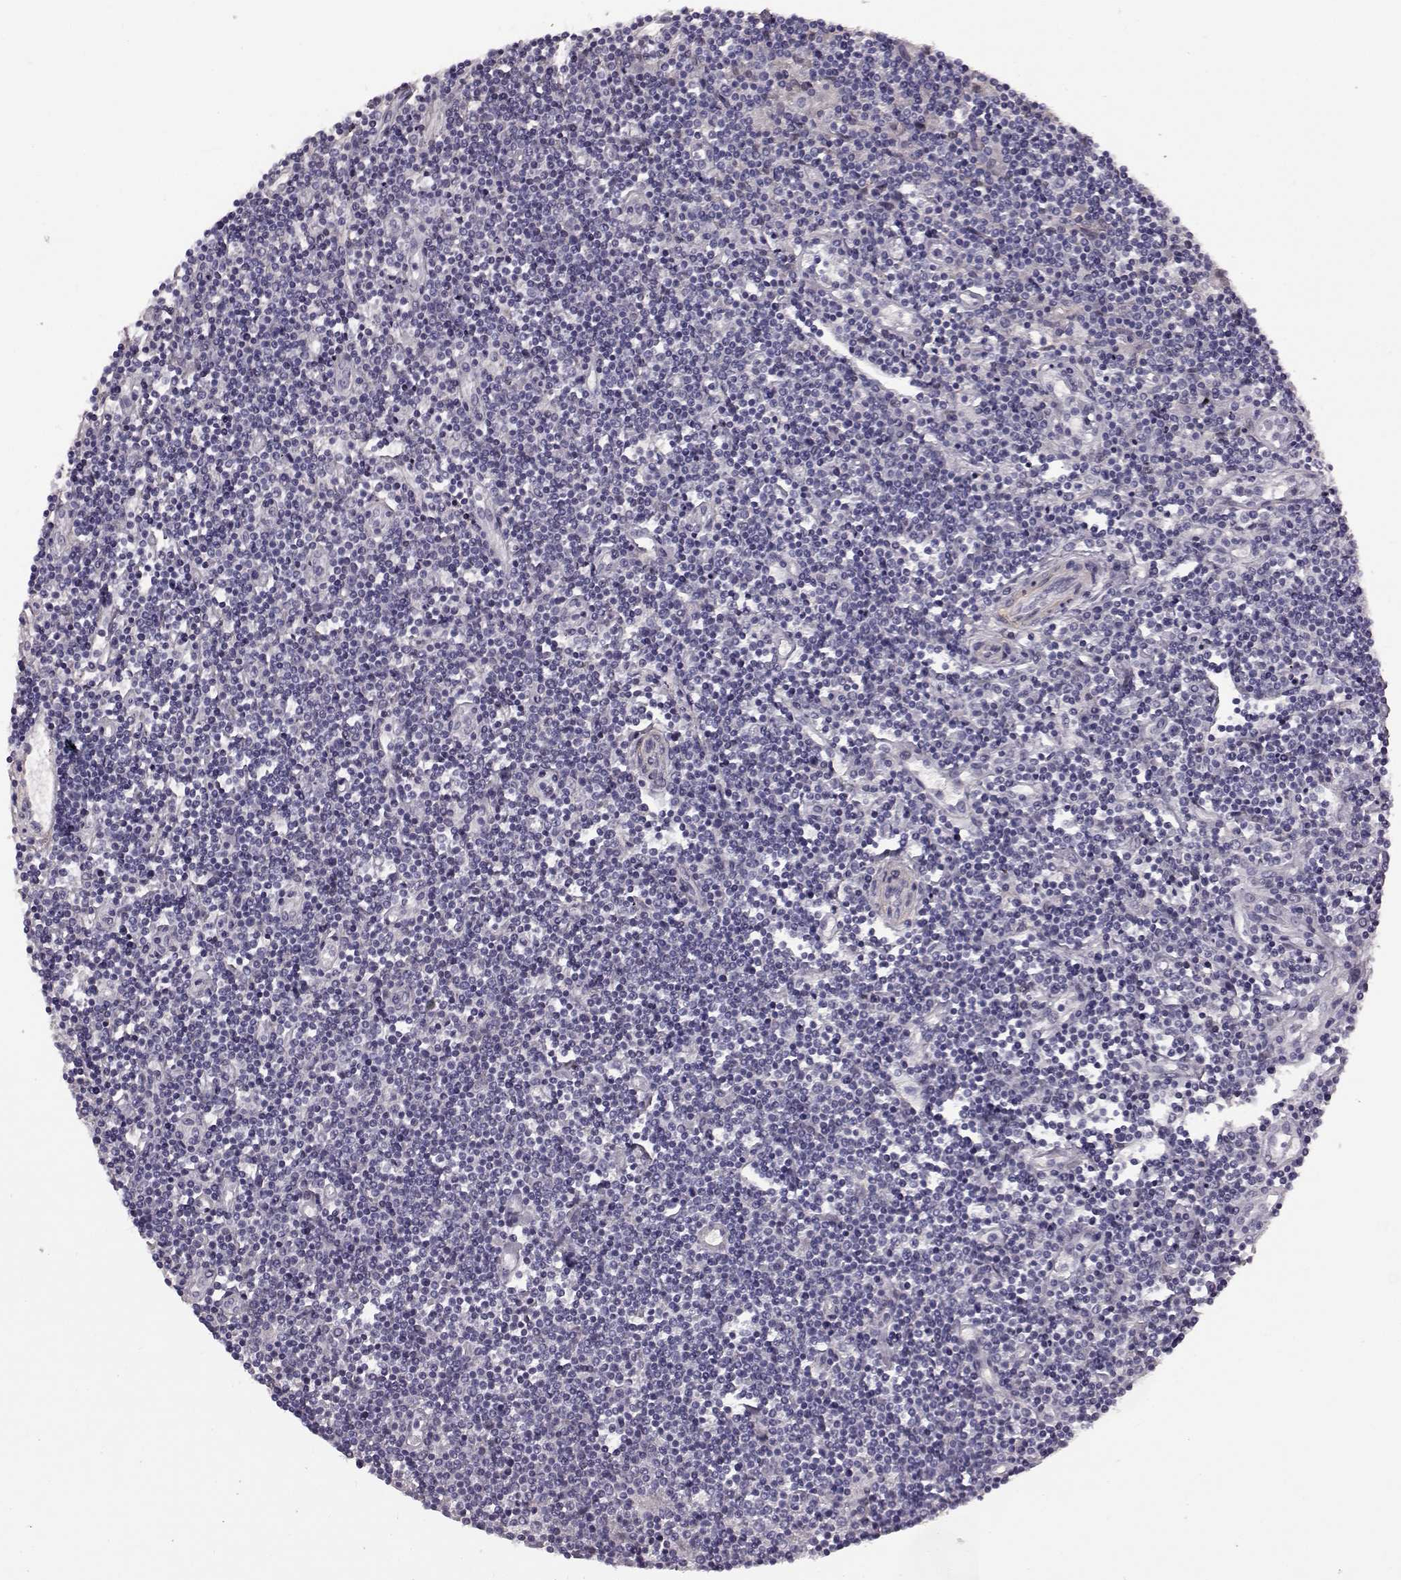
{"staining": {"intensity": "negative", "quantity": "none", "location": "none"}, "tissue": "lymphoma", "cell_type": "Tumor cells", "image_type": "cancer", "snomed": [{"axis": "morphology", "description": "Hodgkin's disease, NOS"}, {"axis": "topography", "description": "Lymph node"}], "caption": "Micrograph shows no protein expression in tumor cells of Hodgkin's disease tissue.", "gene": "SLCO3A1", "patient": {"sex": "male", "age": 40}}